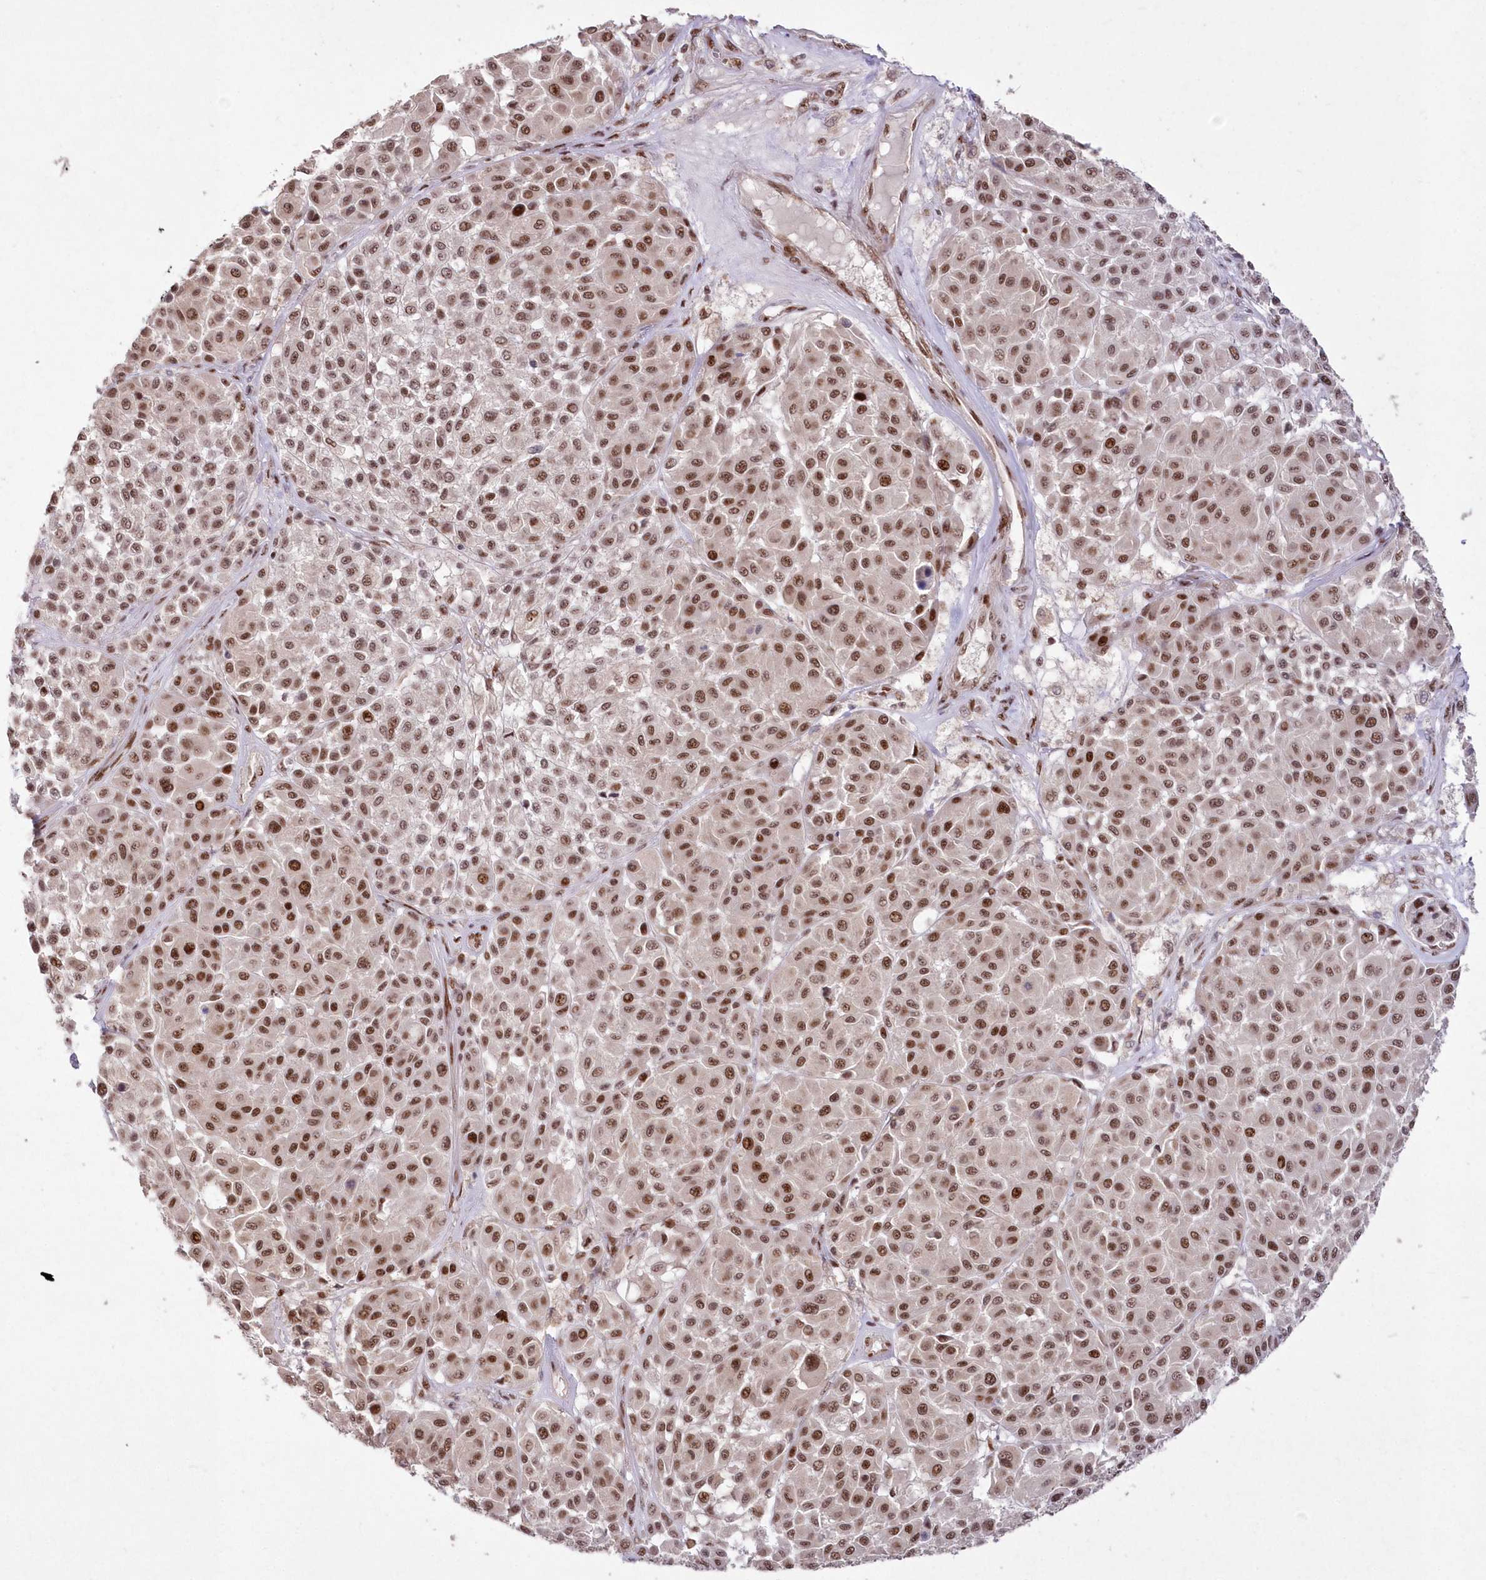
{"staining": {"intensity": "moderate", "quantity": ">75%", "location": "nuclear"}, "tissue": "melanoma", "cell_type": "Tumor cells", "image_type": "cancer", "snomed": [{"axis": "morphology", "description": "Malignant melanoma, Metastatic site"}, {"axis": "topography", "description": "Soft tissue"}], "caption": "Immunohistochemical staining of malignant melanoma (metastatic site) exhibits moderate nuclear protein staining in about >75% of tumor cells.", "gene": "WBP1L", "patient": {"sex": "male", "age": 41}}